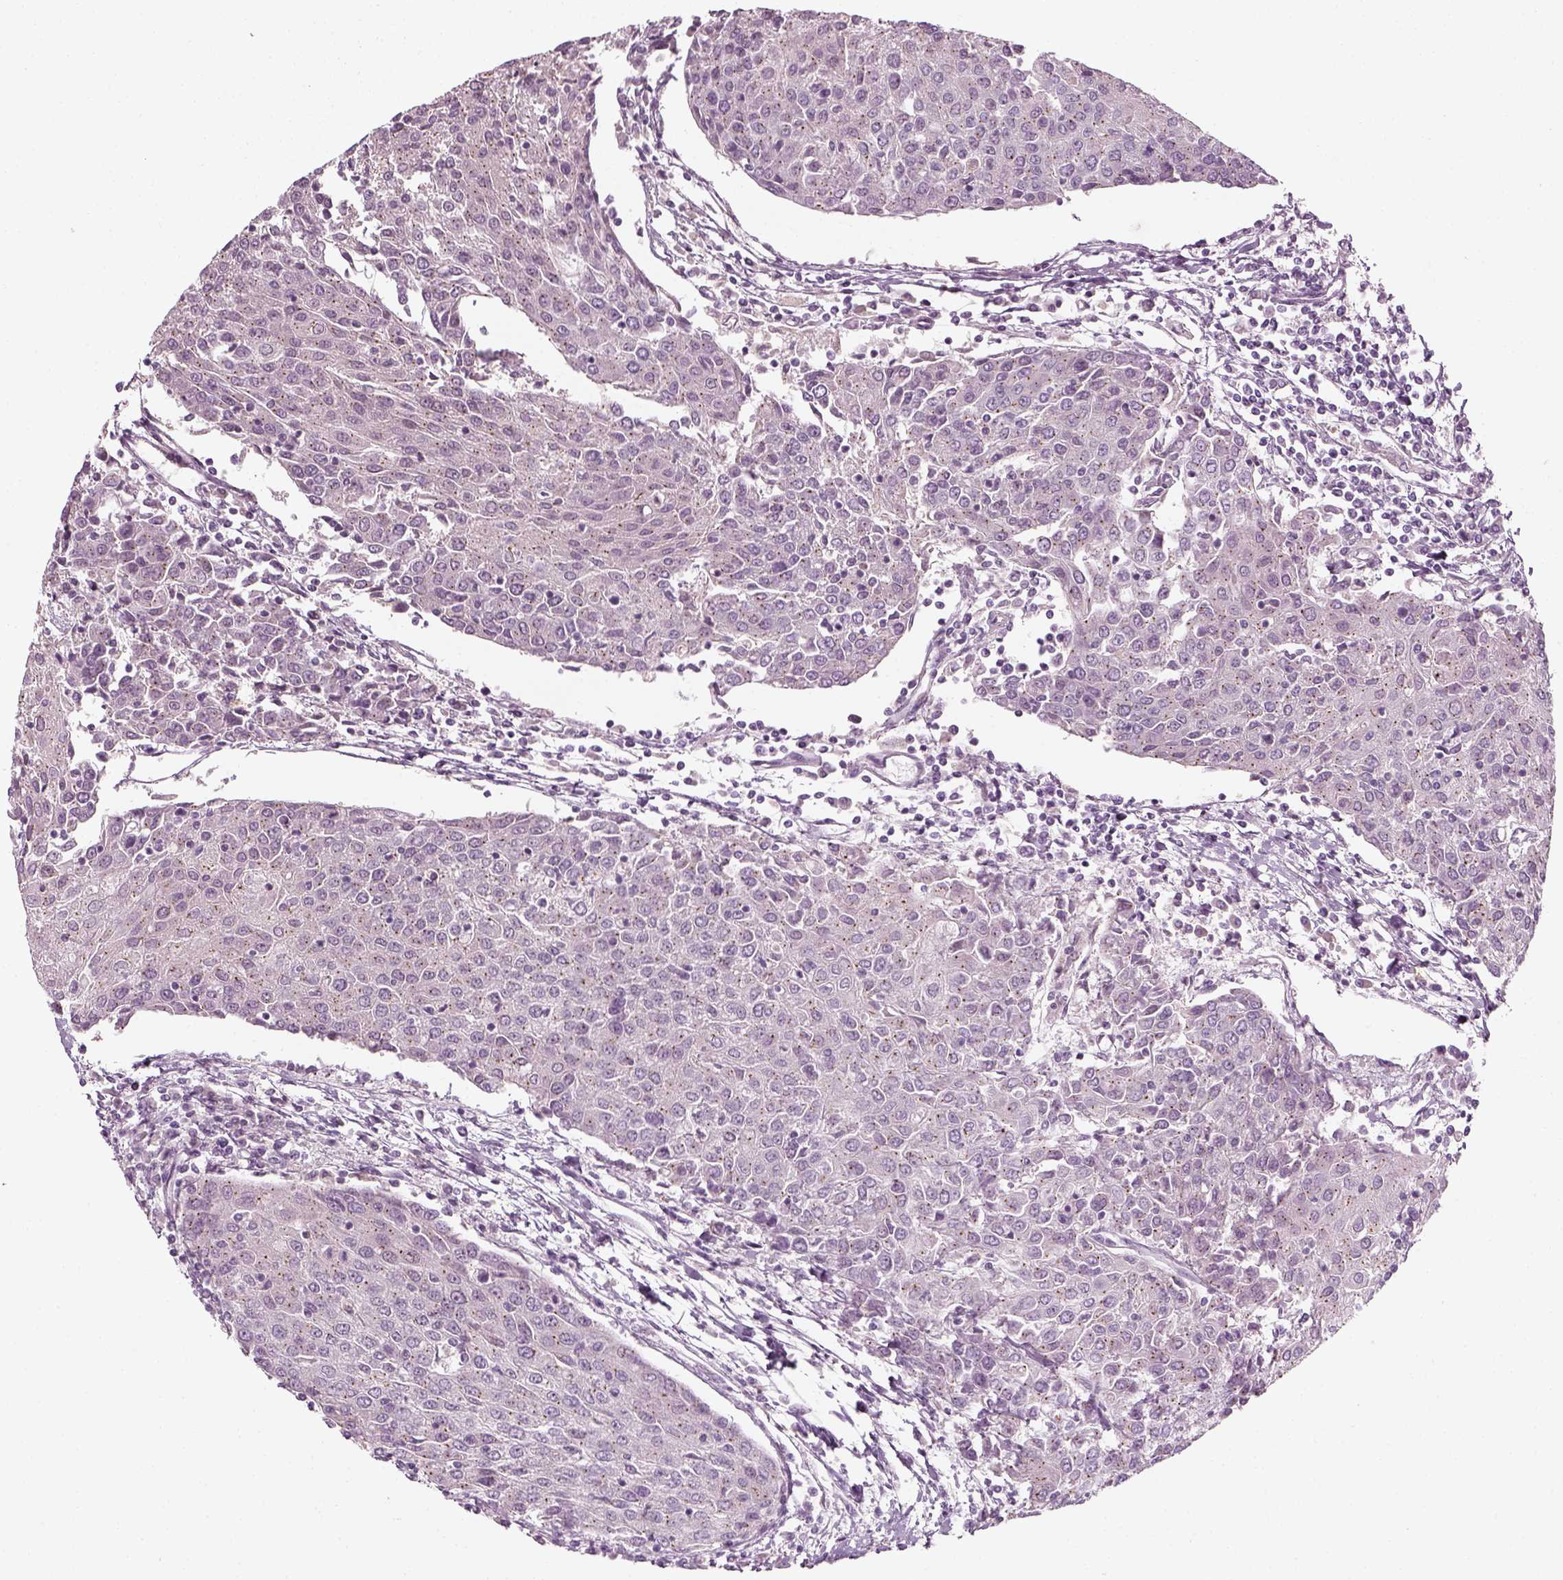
{"staining": {"intensity": "negative", "quantity": "none", "location": "none"}, "tissue": "urothelial cancer", "cell_type": "Tumor cells", "image_type": "cancer", "snomed": [{"axis": "morphology", "description": "Urothelial carcinoma, High grade"}, {"axis": "topography", "description": "Urinary bladder"}], "caption": "Tumor cells are negative for protein expression in human urothelial cancer.", "gene": "MLIP", "patient": {"sex": "female", "age": 85}}